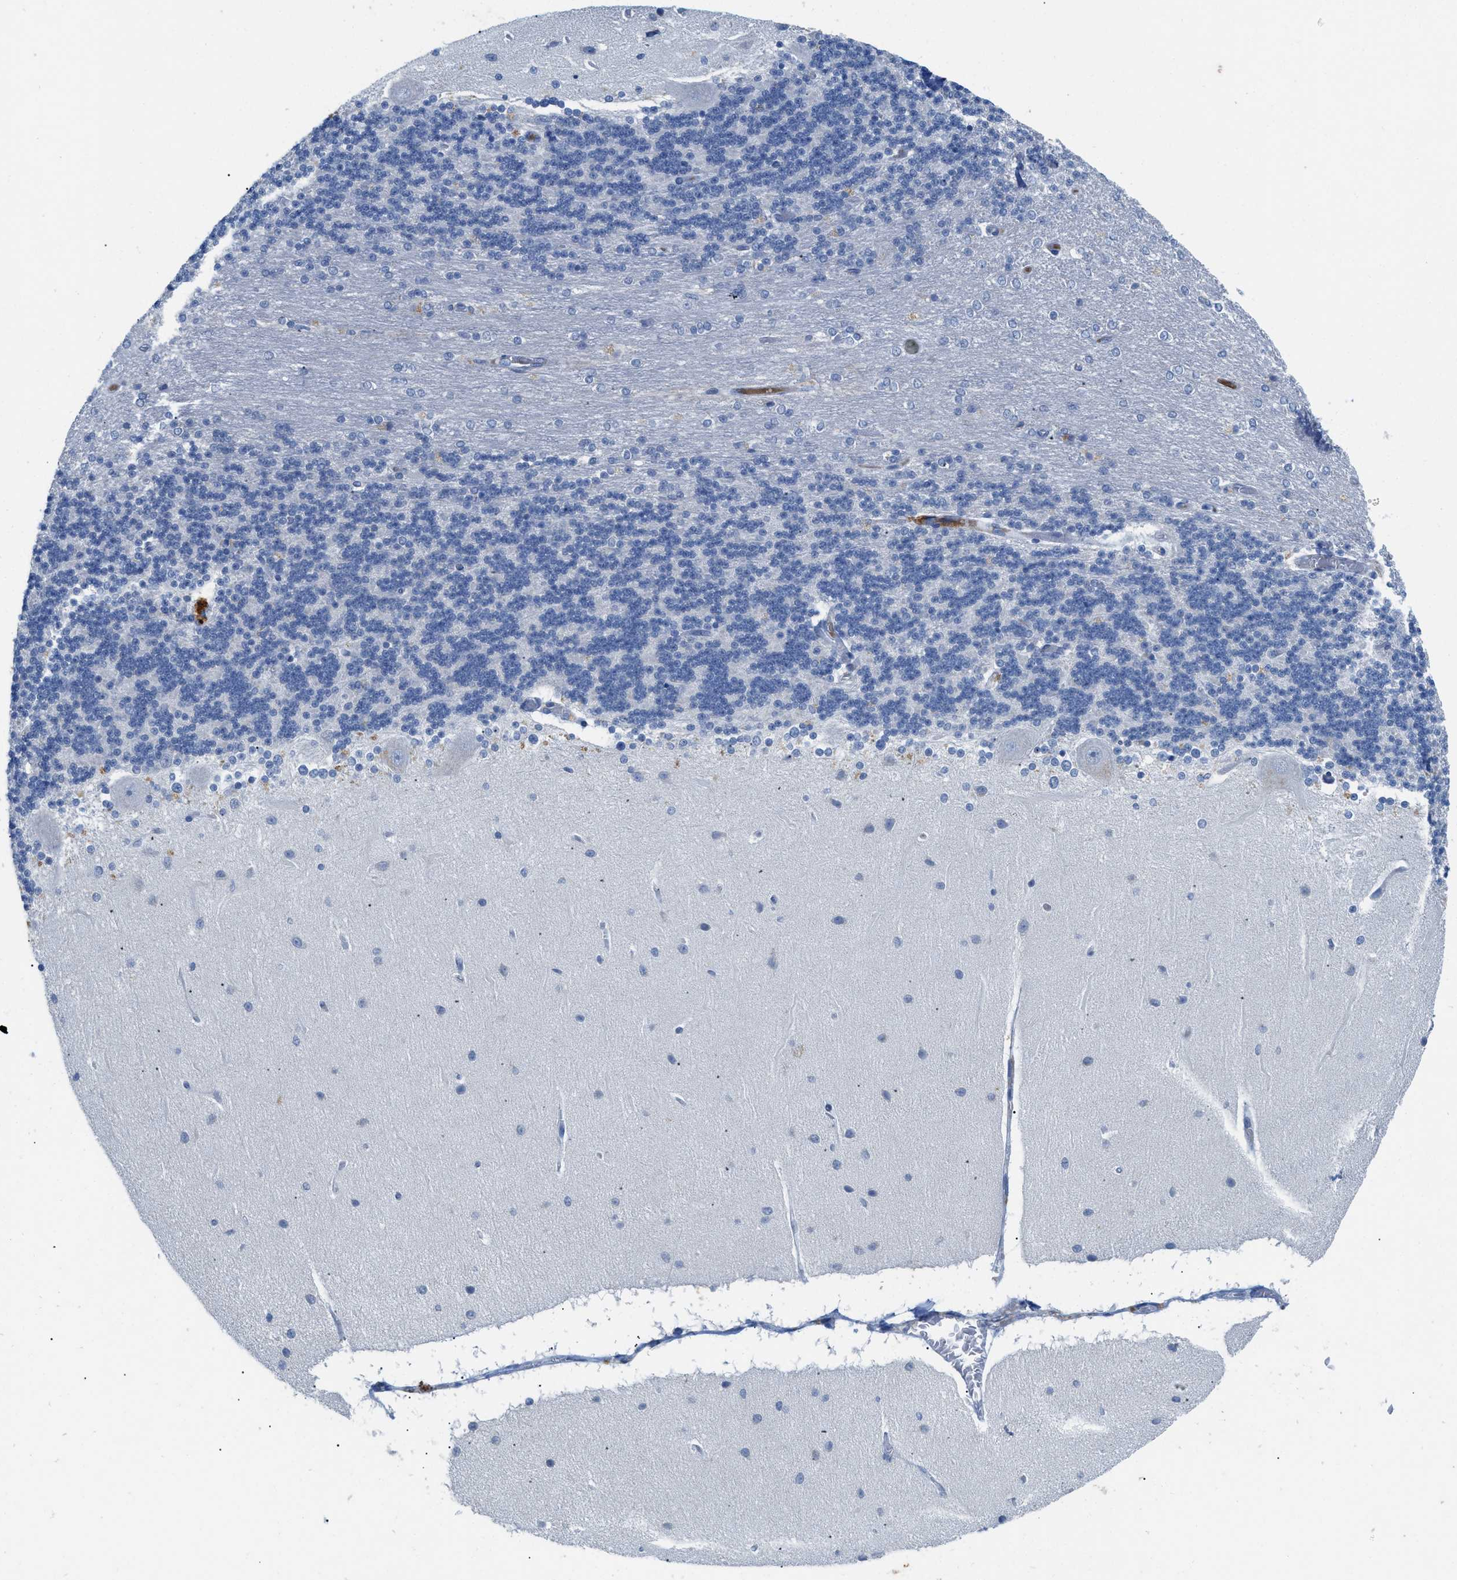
{"staining": {"intensity": "negative", "quantity": "none", "location": "none"}, "tissue": "cerebellum", "cell_type": "Cells in granular layer", "image_type": "normal", "snomed": [{"axis": "morphology", "description": "Normal tissue, NOS"}, {"axis": "topography", "description": "Cerebellum"}], "caption": "DAB immunohistochemical staining of unremarkable human cerebellum demonstrates no significant expression in cells in granular layer. (DAB immunohistochemistry (IHC) with hematoxylin counter stain).", "gene": "HPX", "patient": {"sex": "female", "age": 54}}